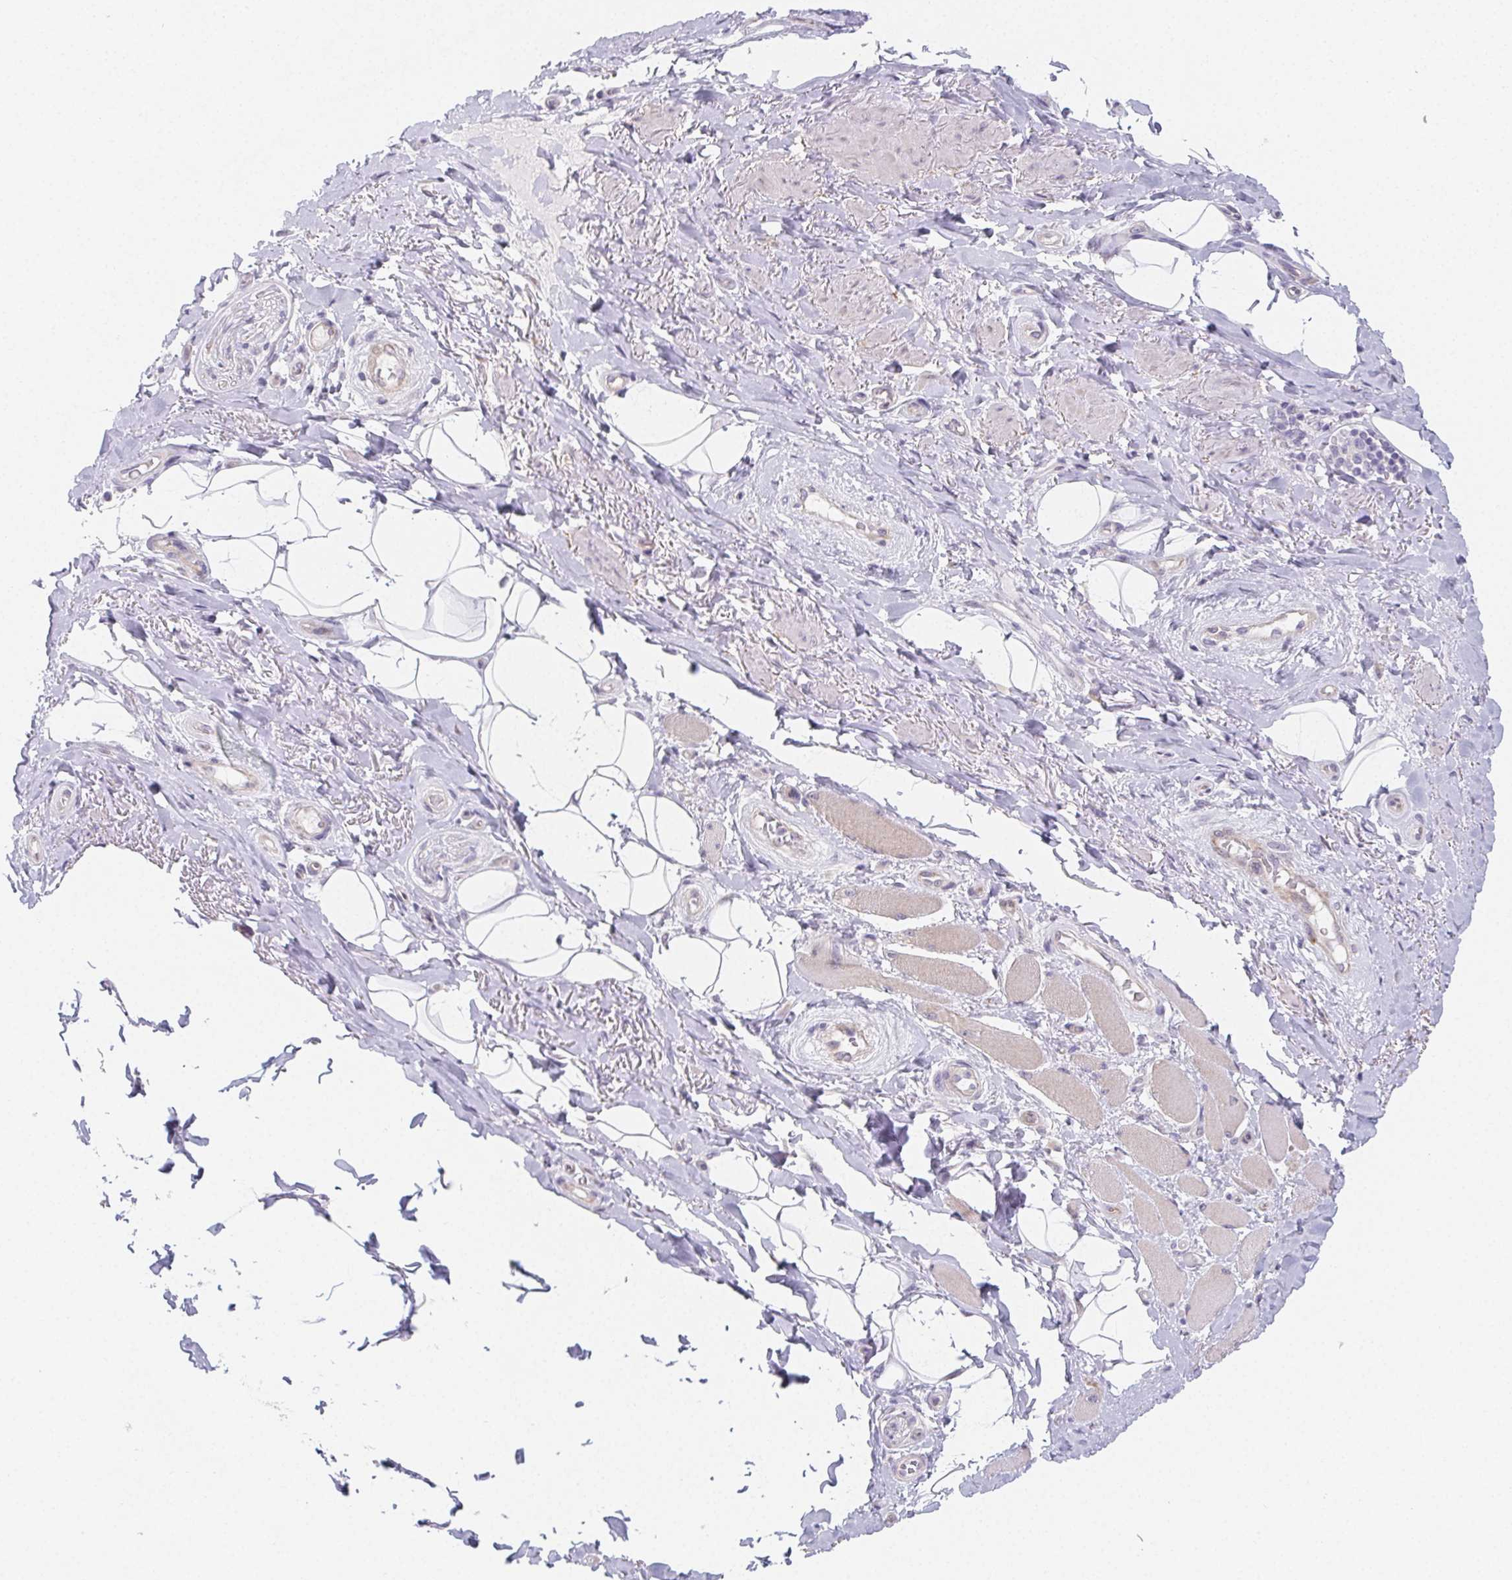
{"staining": {"intensity": "negative", "quantity": "none", "location": "none"}, "tissue": "adipose tissue", "cell_type": "Adipocytes", "image_type": "normal", "snomed": [{"axis": "morphology", "description": "Normal tissue, NOS"}, {"axis": "topography", "description": "Anal"}, {"axis": "topography", "description": "Peripheral nerve tissue"}], "caption": "Immunohistochemistry (IHC) histopathology image of benign adipose tissue: human adipose tissue stained with DAB demonstrates no significant protein staining in adipocytes.", "gene": "ZBBX", "patient": {"sex": "male", "age": 53}}